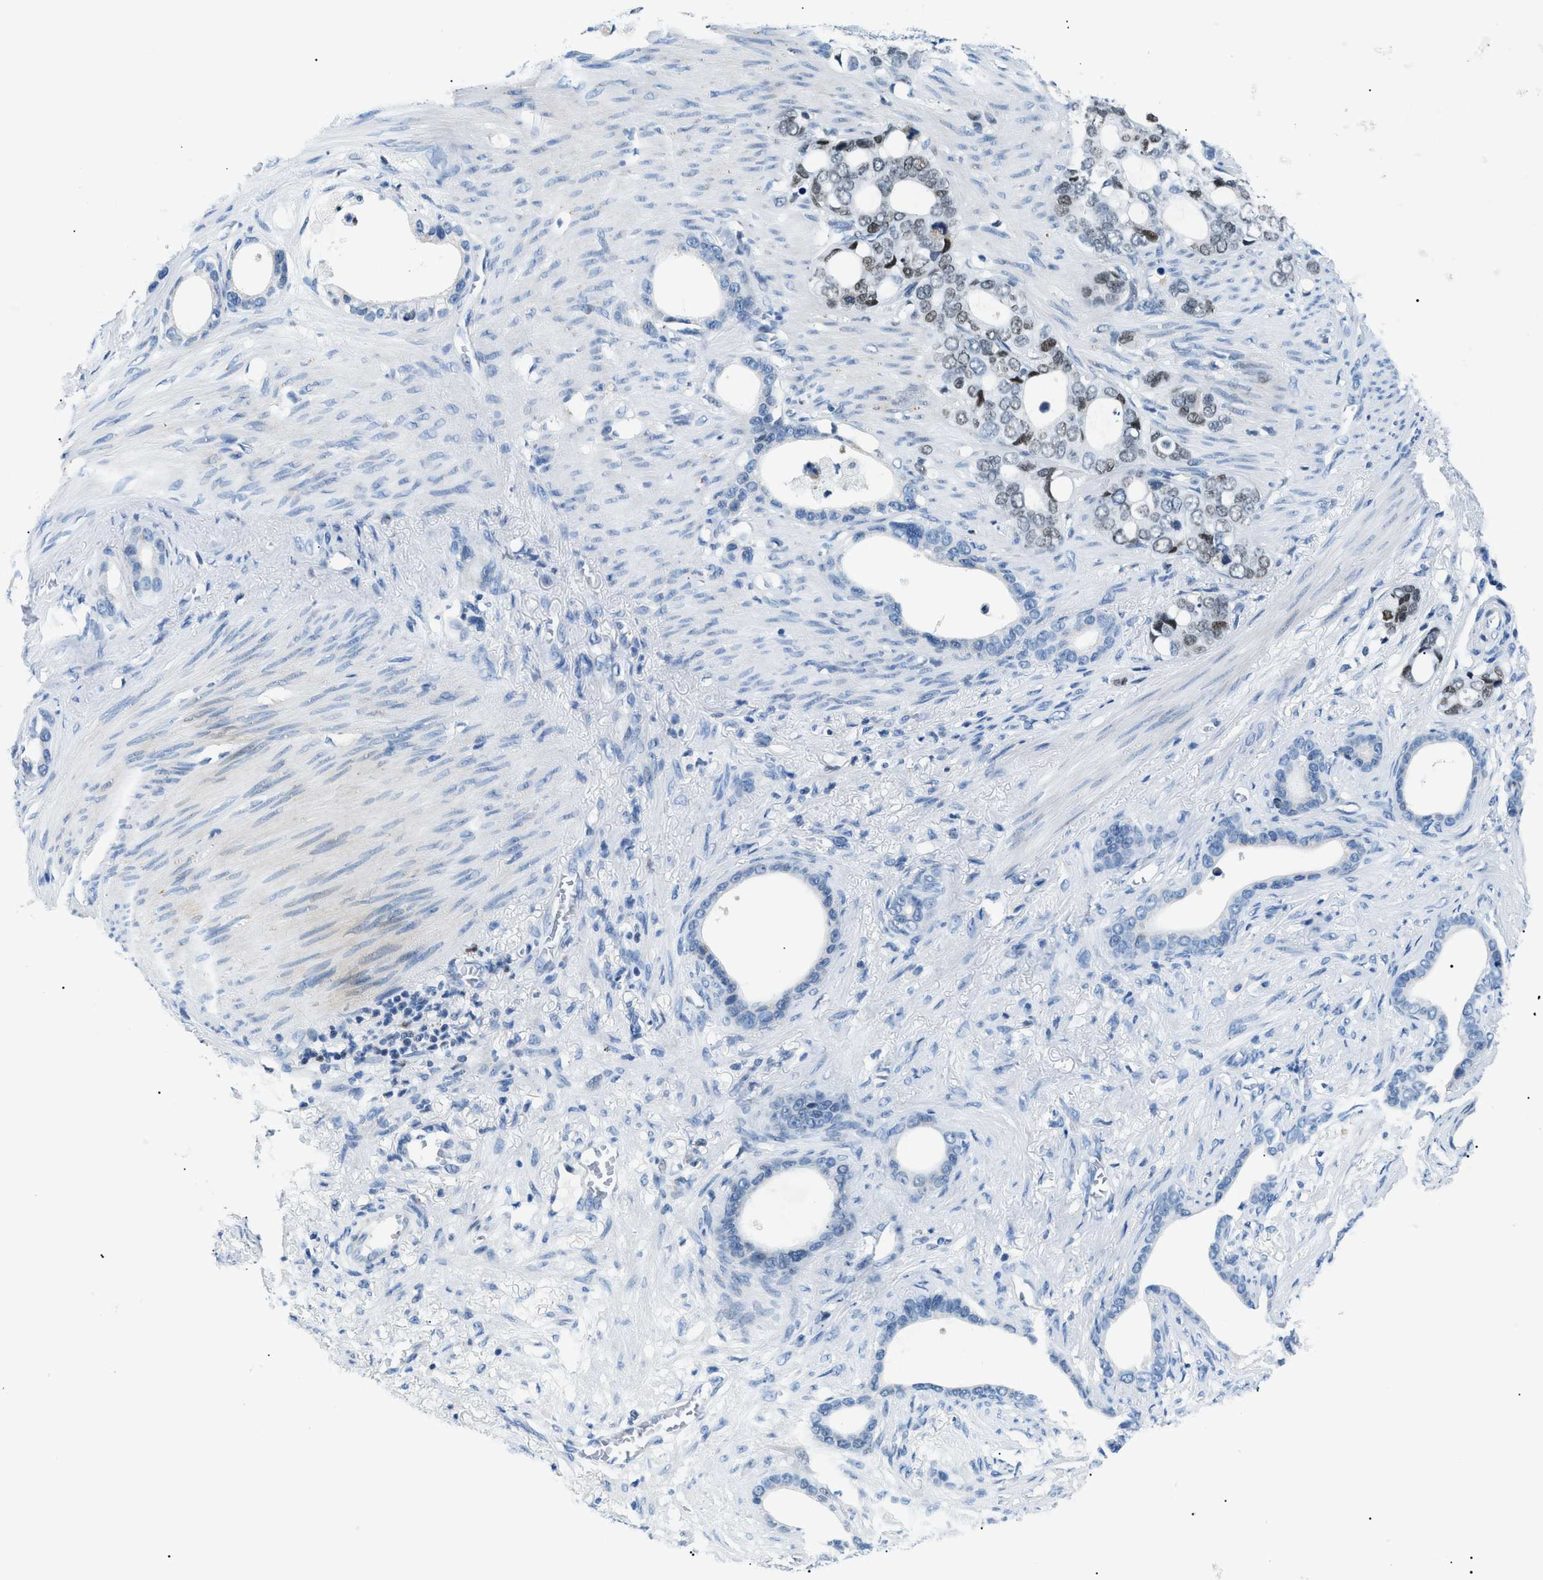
{"staining": {"intensity": "weak", "quantity": "<25%", "location": "nuclear"}, "tissue": "stomach cancer", "cell_type": "Tumor cells", "image_type": "cancer", "snomed": [{"axis": "morphology", "description": "Adenocarcinoma, NOS"}, {"axis": "topography", "description": "Stomach"}], "caption": "Immunohistochemistry micrograph of stomach adenocarcinoma stained for a protein (brown), which demonstrates no staining in tumor cells.", "gene": "SMARCC1", "patient": {"sex": "female", "age": 75}}